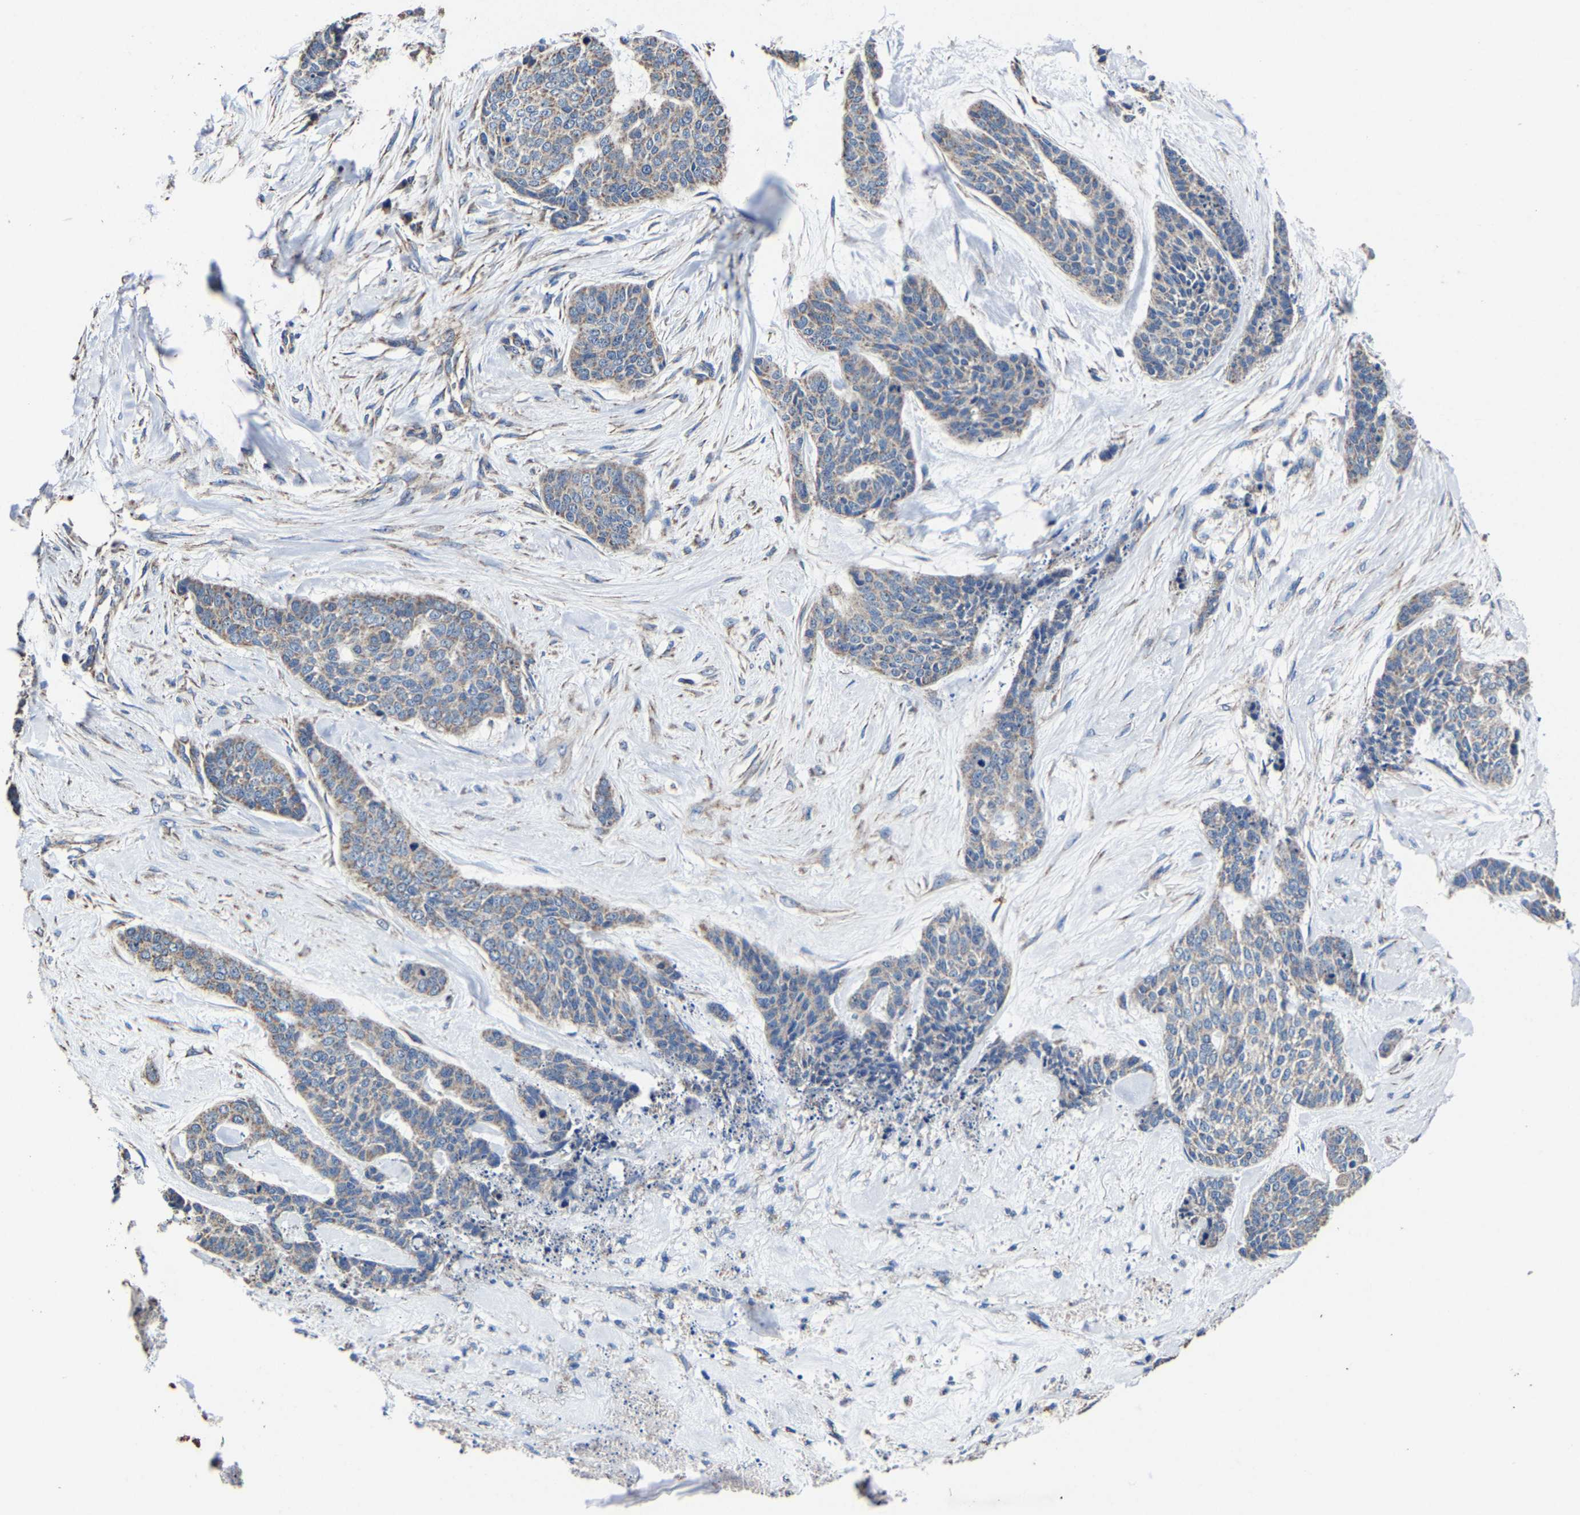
{"staining": {"intensity": "weak", "quantity": "25%-75%", "location": "cytoplasmic/membranous"}, "tissue": "skin cancer", "cell_type": "Tumor cells", "image_type": "cancer", "snomed": [{"axis": "morphology", "description": "Basal cell carcinoma"}, {"axis": "topography", "description": "Skin"}], "caption": "Skin basal cell carcinoma stained with DAB (3,3'-diaminobenzidine) immunohistochemistry (IHC) demonstrates low levels of weak cytoplasmic/membranous positivity in approximately 25%-75% of tumor cells. (brown staining indicates protein expression, while blue staining denotes nuclei).", "gene": "ZCCHC7", "patient": {"sex": "female", "age": 64}}